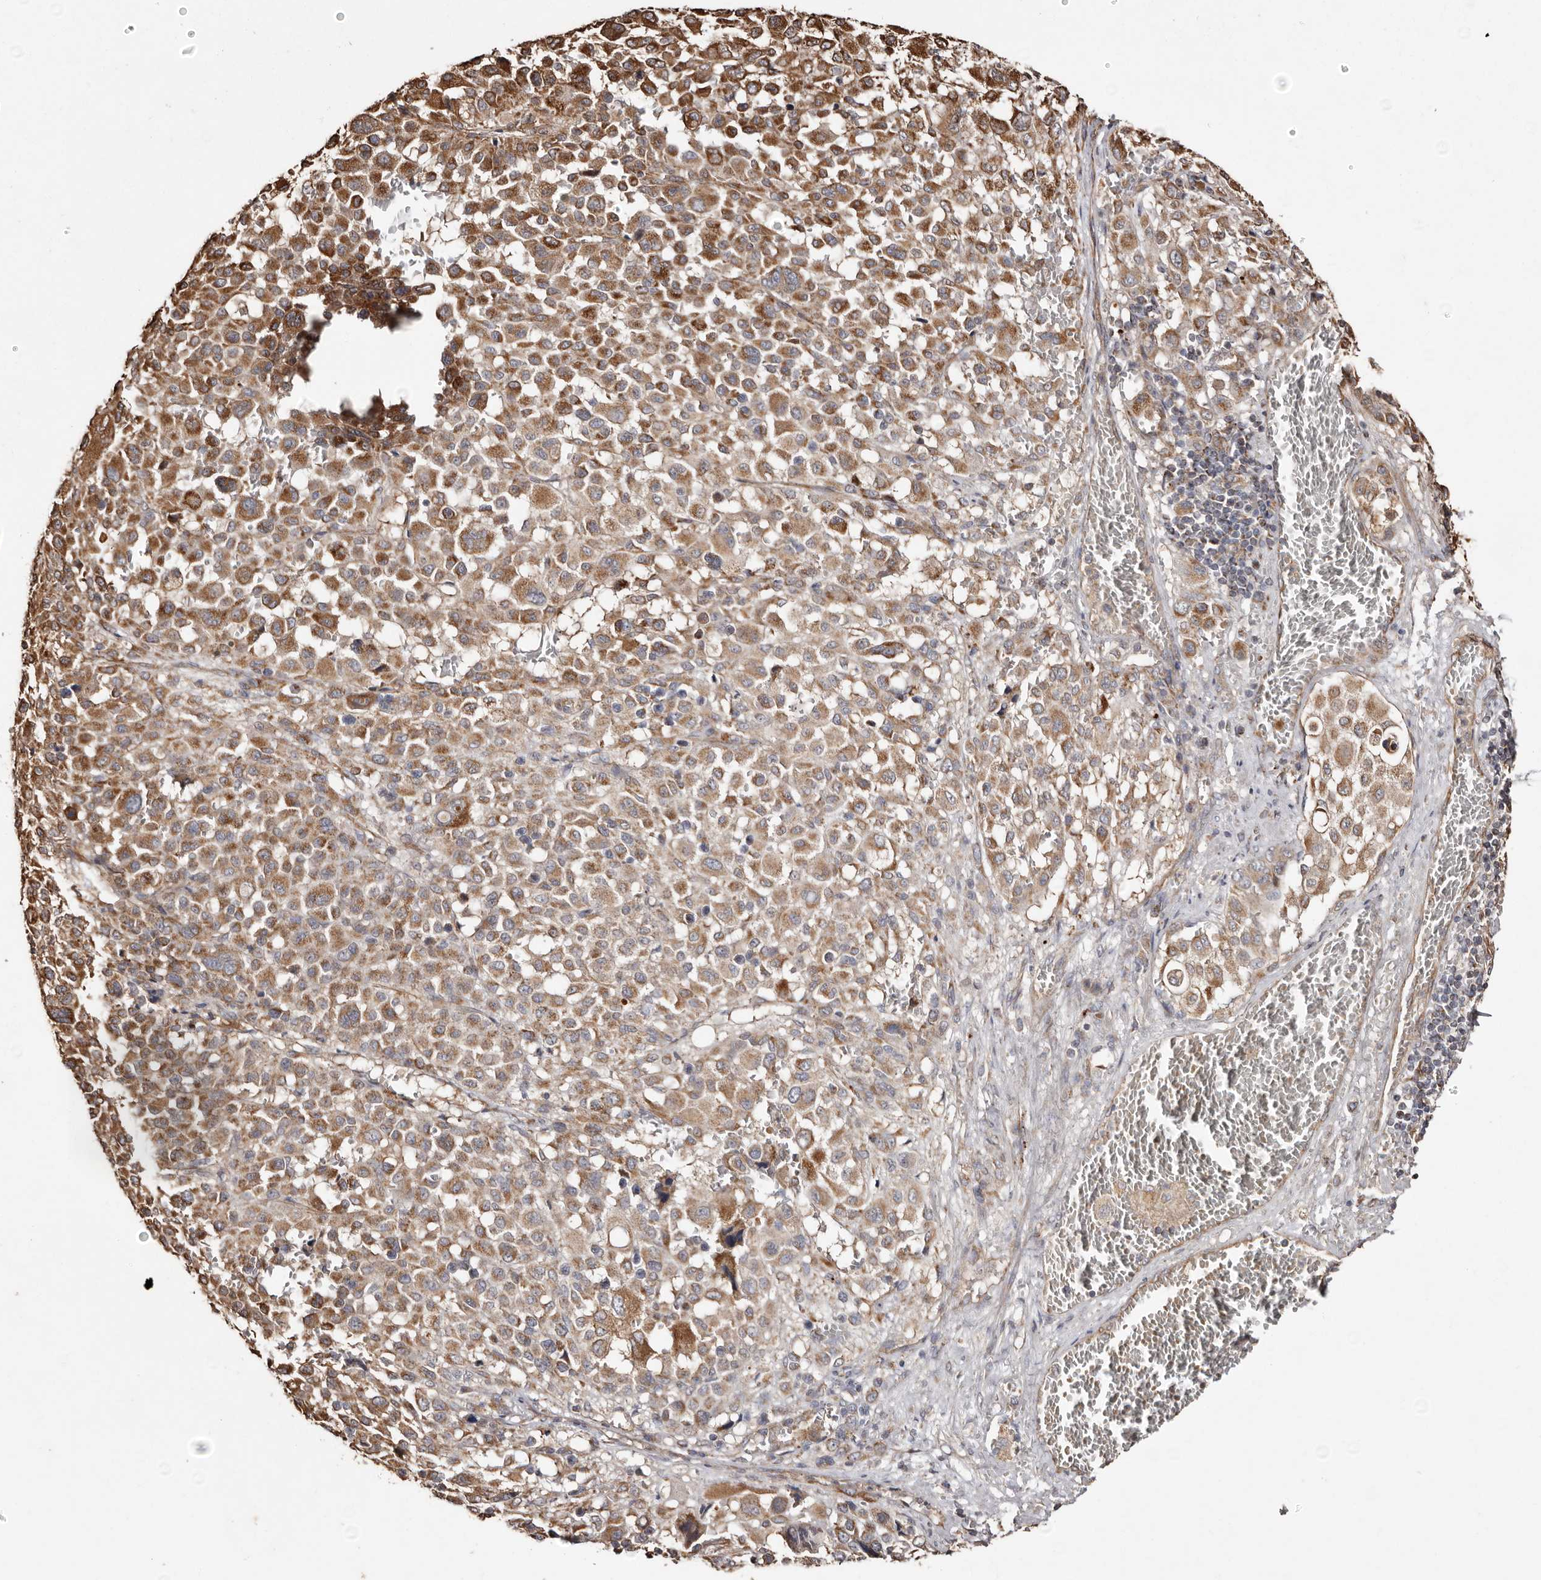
{"staining": {"intensity": "moderate", "quantity": ">75%", "location": "cytoplasmic/membranous"}, "tissue": "melanoma", "cell_type": "Tumor cells", "image_type": "cancer", "snomed": [{"axis": "morphology", "description": "Malignant melanoma, Metastatic site"}, {"axis": "topography", "description": "Skin"}], "caption": "Immunohistochemical staining of human melanoma exhibits medium levels of moderate cytoplasmic/membranous expression in about >75% of tumor cells.", "gene": "MACC1", "patient": {"sex": "female", "age": 74}}